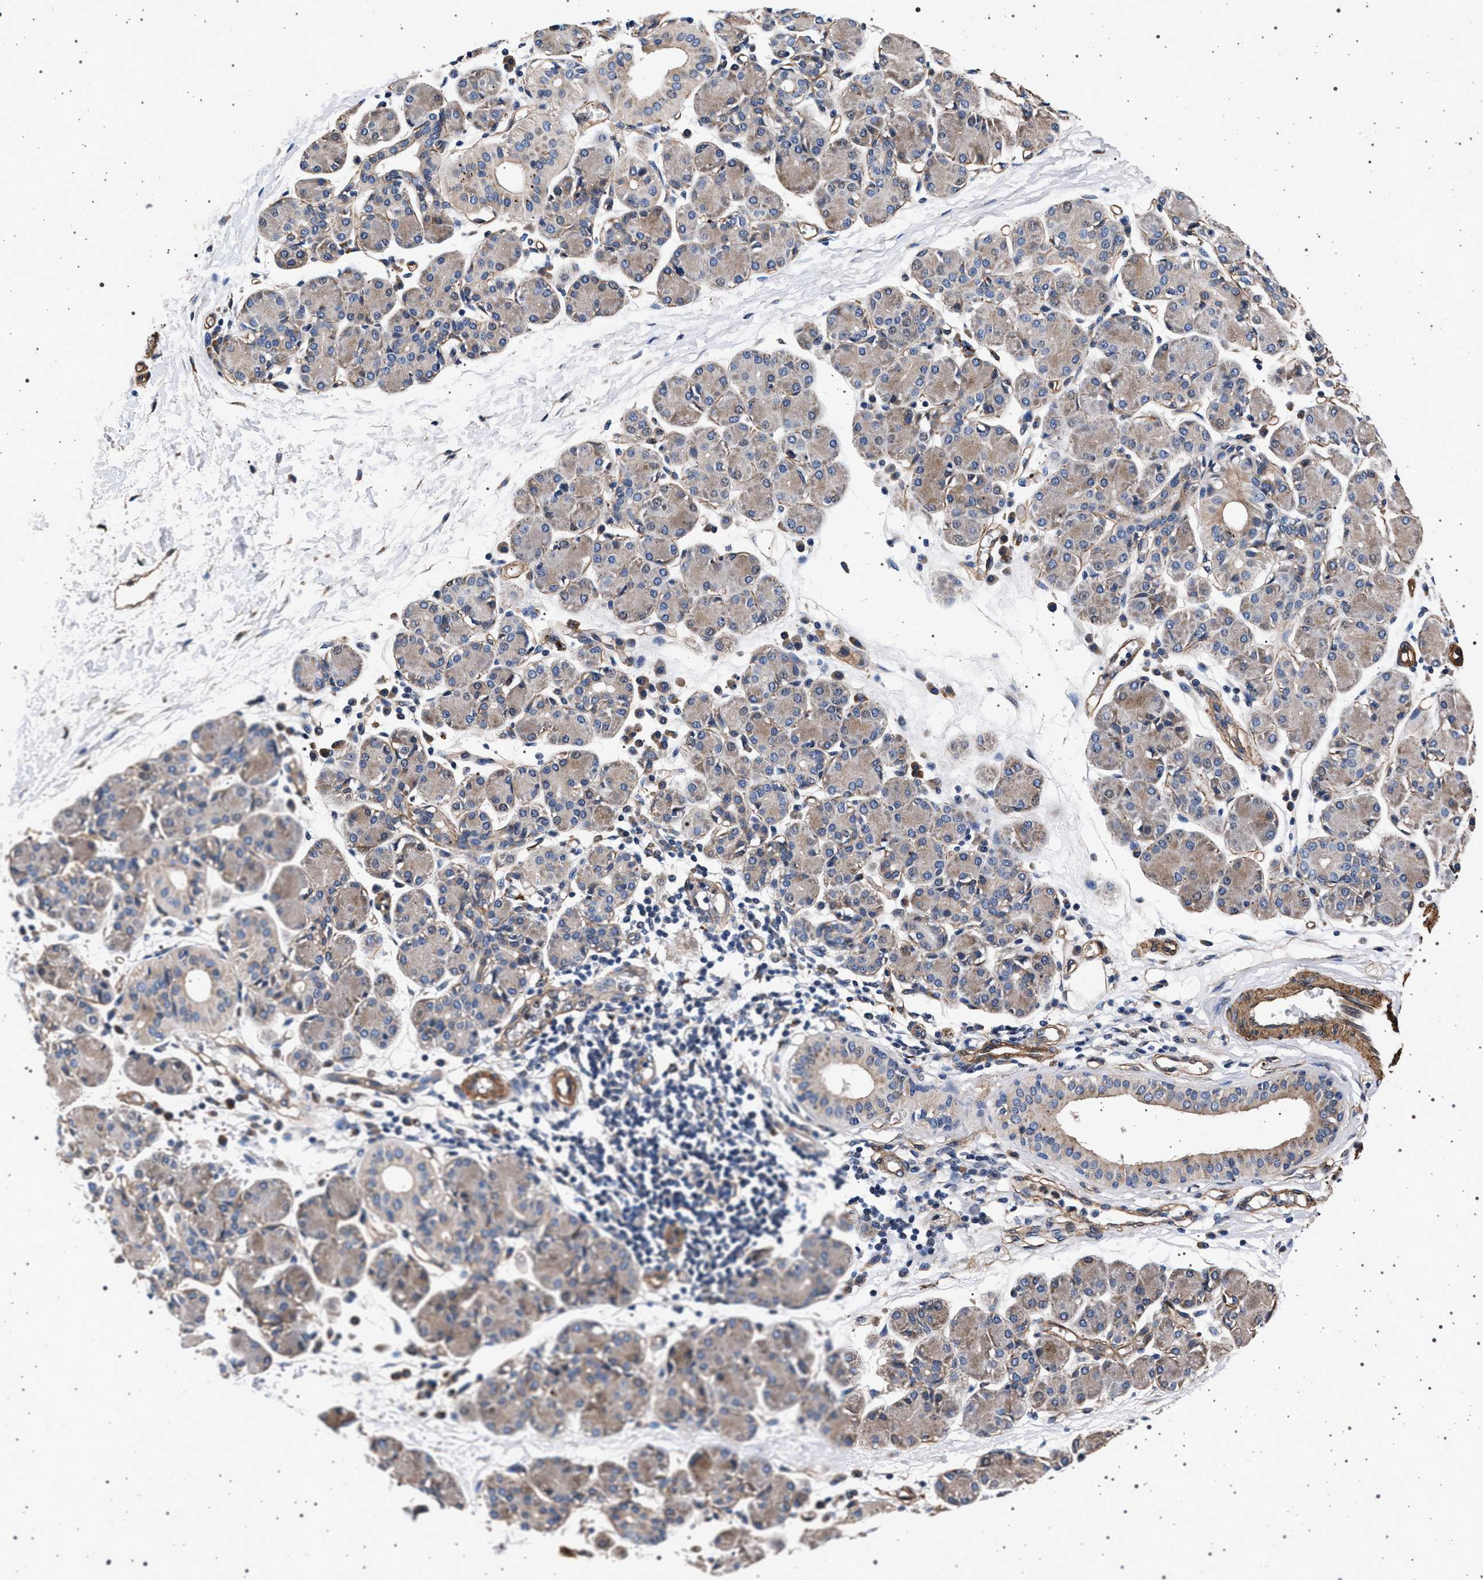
{"staining": {"intensity": "weak", "quantity": ">75%", "location": "cytoplasmic/membranous"}, "tissue": "salivary gland", "cell_type": "Glandular cells", "image_type": "normal", "snomed": [{"axis": "morphology", "description": "Normal tissue, NOS"}, {"axis": "morphology", "description": "Inflammation, NOS"}, {"axis": "topography", "description": "Lymph node"}, {"axis": "topography", "description": "Salivary gland"}], "caption": "Salivary gland stained with immunohistochemistry demonstrates weak cytoplasmic/membranous positivity in approximately >75% of glandular cells.", "gene": "KCNK6", "patient": {"sex": "male", "age": 3}}